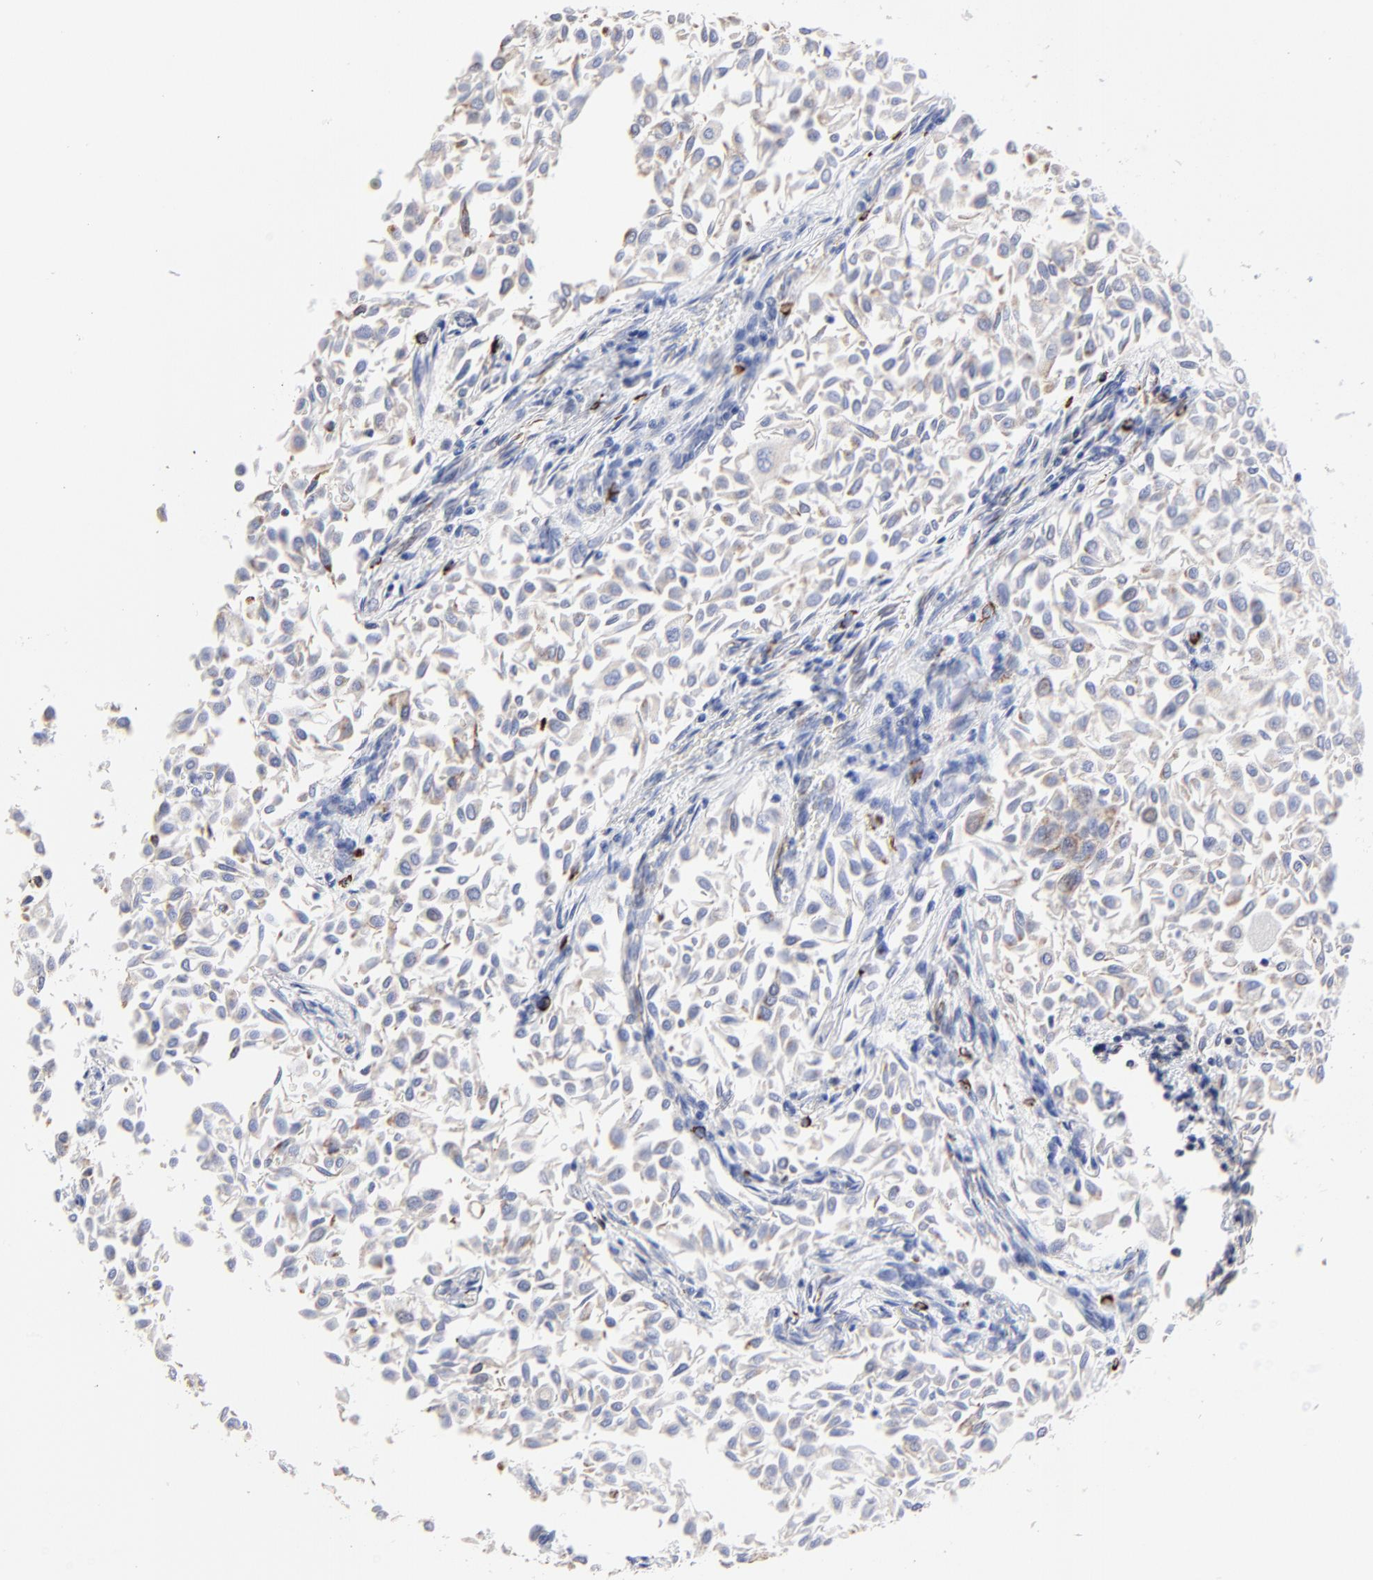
{"staining": {"intensity": "weak", "quantity": ">75%", "location": "cytoplasmic/membranous"}, "tissue": "urothelial cancer", "cell_type": "Tumor cells", "image_type": "cancer", "snomed": [{"axis": "morphology", "description": "Urothelial carcinoma, Low grade"}, {"axis": "topography", "description": "Urinary bladder"}], "caption": "Protein staining of urothelial carcinoma (low-grade) tissue exhibits weak cytoplasmic/membranous positivity in about >75% of tumor cells.", "gene": "PINK1", "patient": {"sex": "male", "age": 64}}